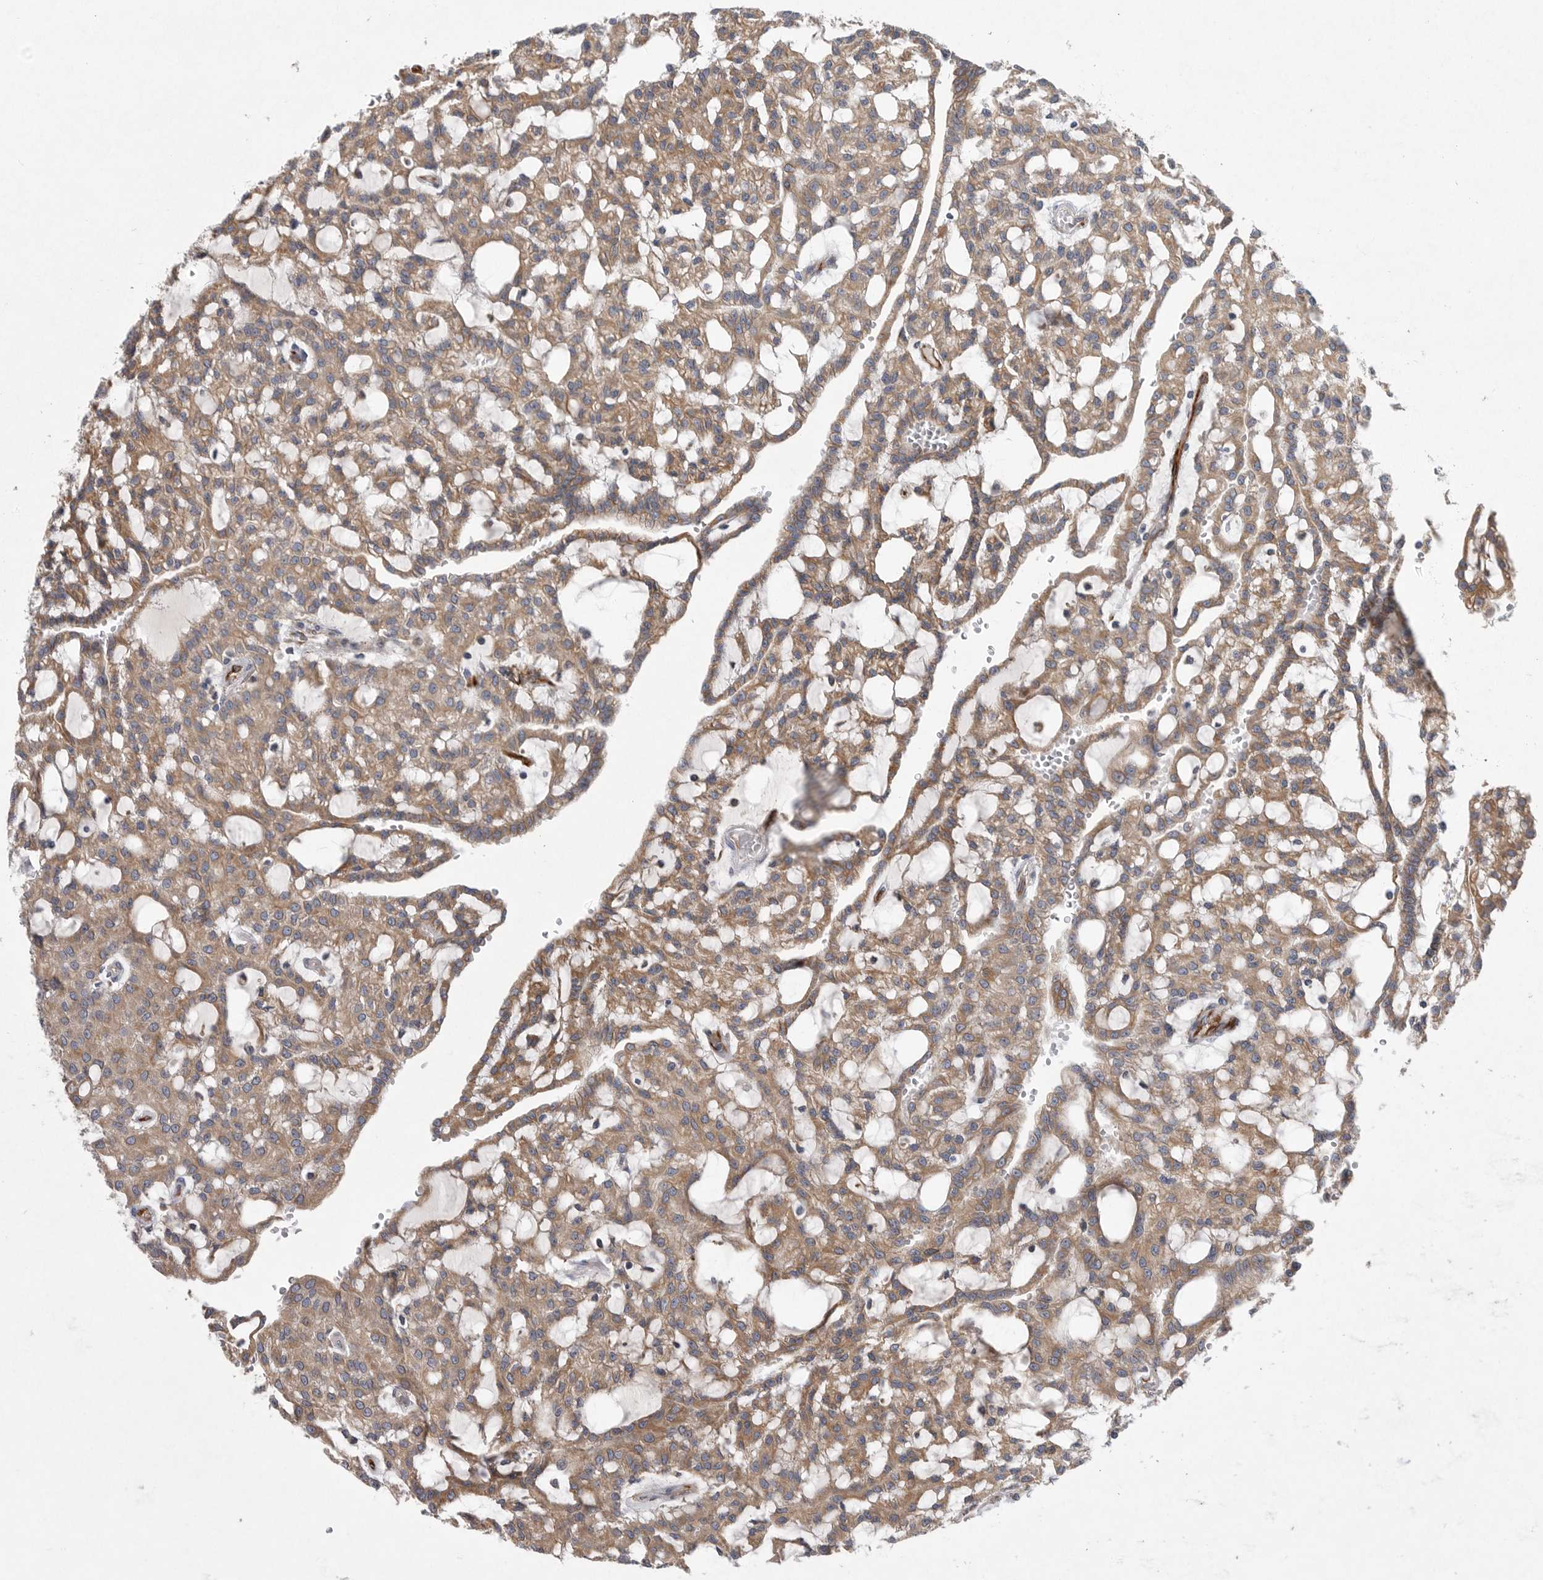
{"staining": {"intensity": "moderate", "quantity": ">75%", "location": "cytoplasmic/membranous"}, "tissue": "renal cancer", "cell_type": "Tumor cells", "image_type": "cancer", "snomed": [{"axis": "morphology", "description": "Adenocarcinoma, NOS"}, {"axis": "topography", "description": "Kidney"}], "caption": "Protein staining reveals moderate cytoplasmic/membranous positivity in approximately >75% of tumor cells in adenocarcinoma (renal).", "gene": "MINPP1", "patient": {"sex": "male", "age": 63}}